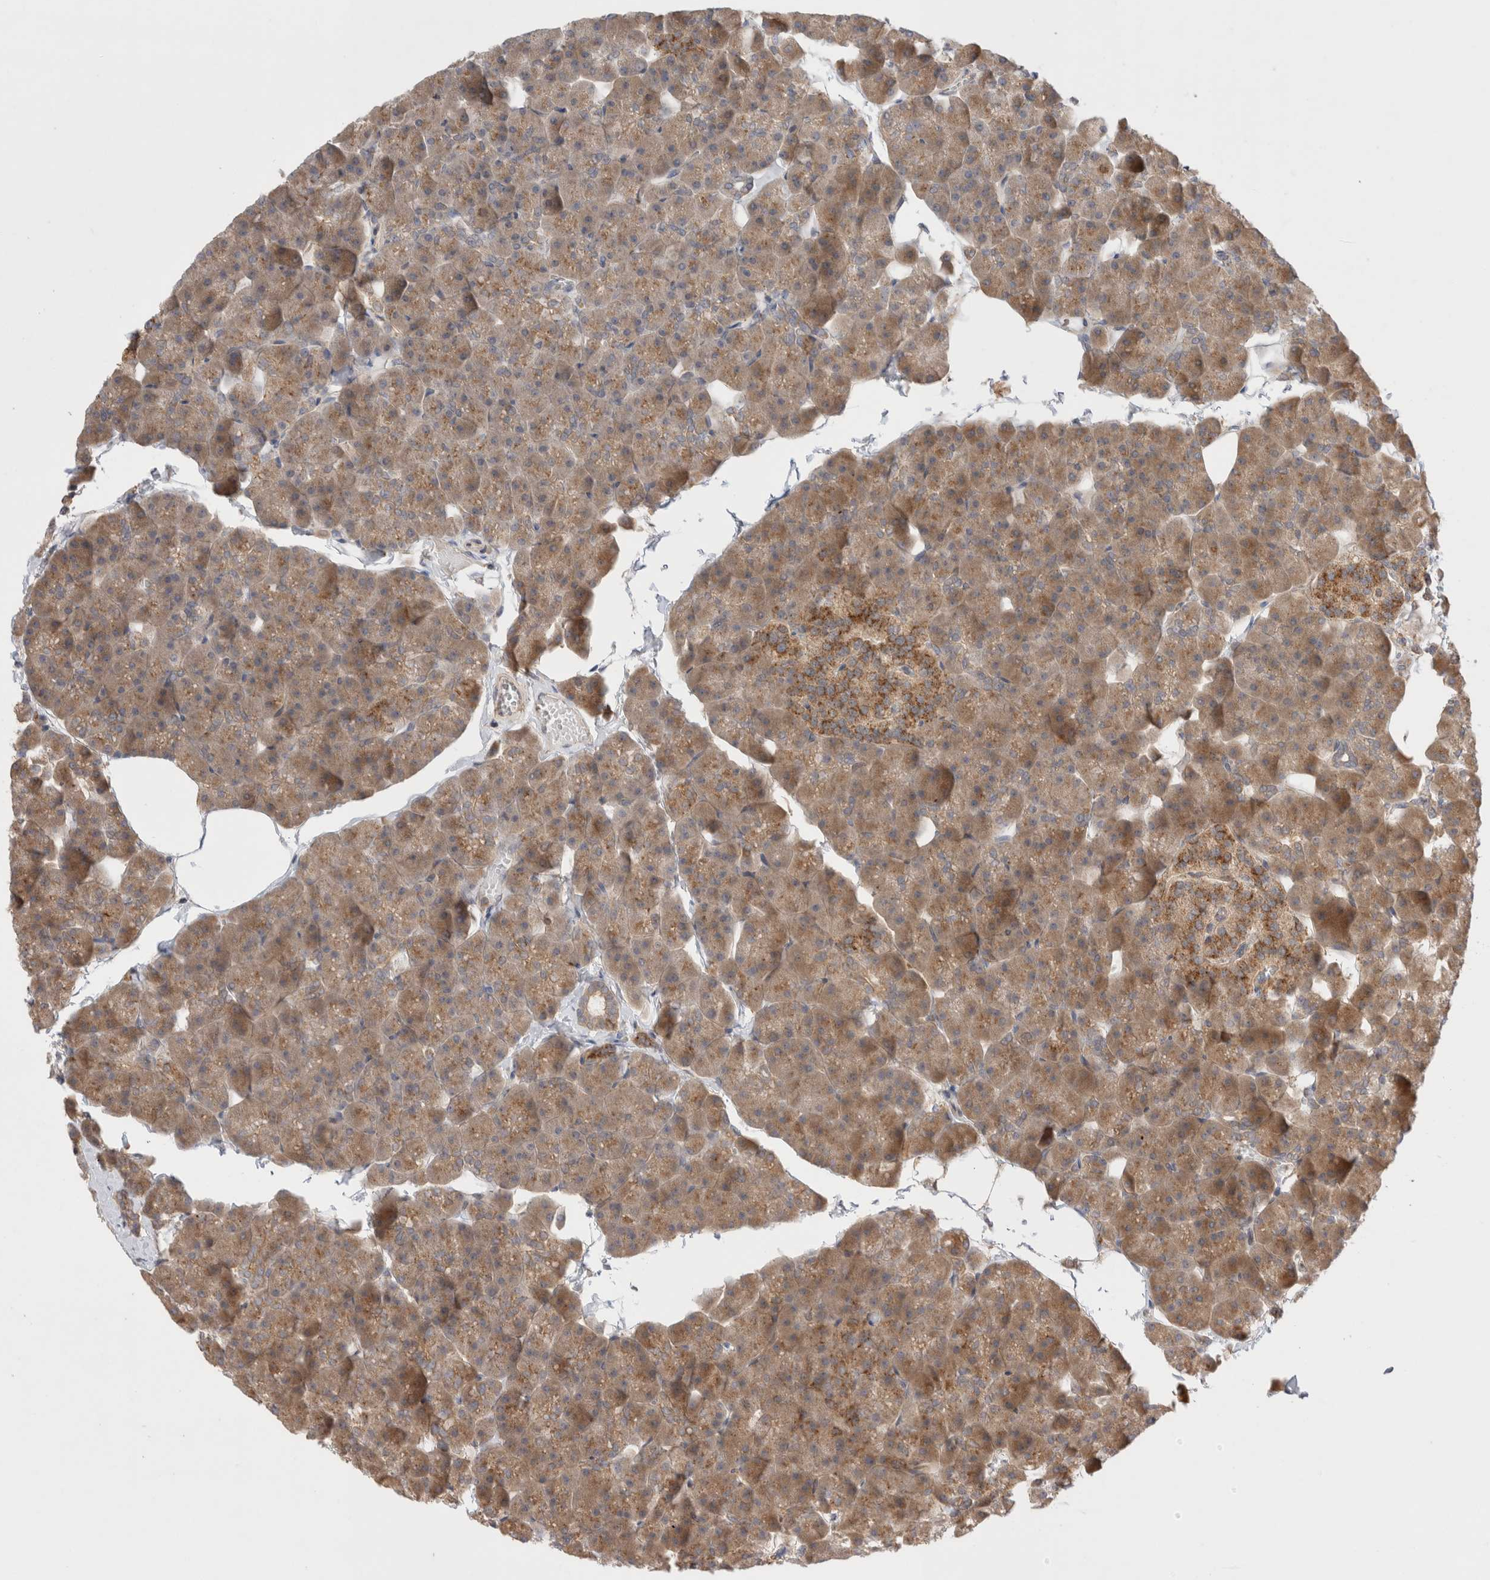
{"staining": {"intensity": "moderate", "quantity": ">75%", "location": "cytoplasmic/membranous"}, "tissue": "pancreas", "cell_type": "Exocrine glandular cells", "image_type": "normal", "snomed": [{"axis": "morphology", "description": "Normal tissue, NOS"}, {"axis": "topography", "description": "Pancreas"}], "caption": "Approximately >75% of exocrine glandular cells in benign human pancreas display moderate cytoplasmic/membranous protein staining as visualized by brown immunohistochemical staining.", "gene": "VPS28", "patient": {"sex": "male", "age": 35}}